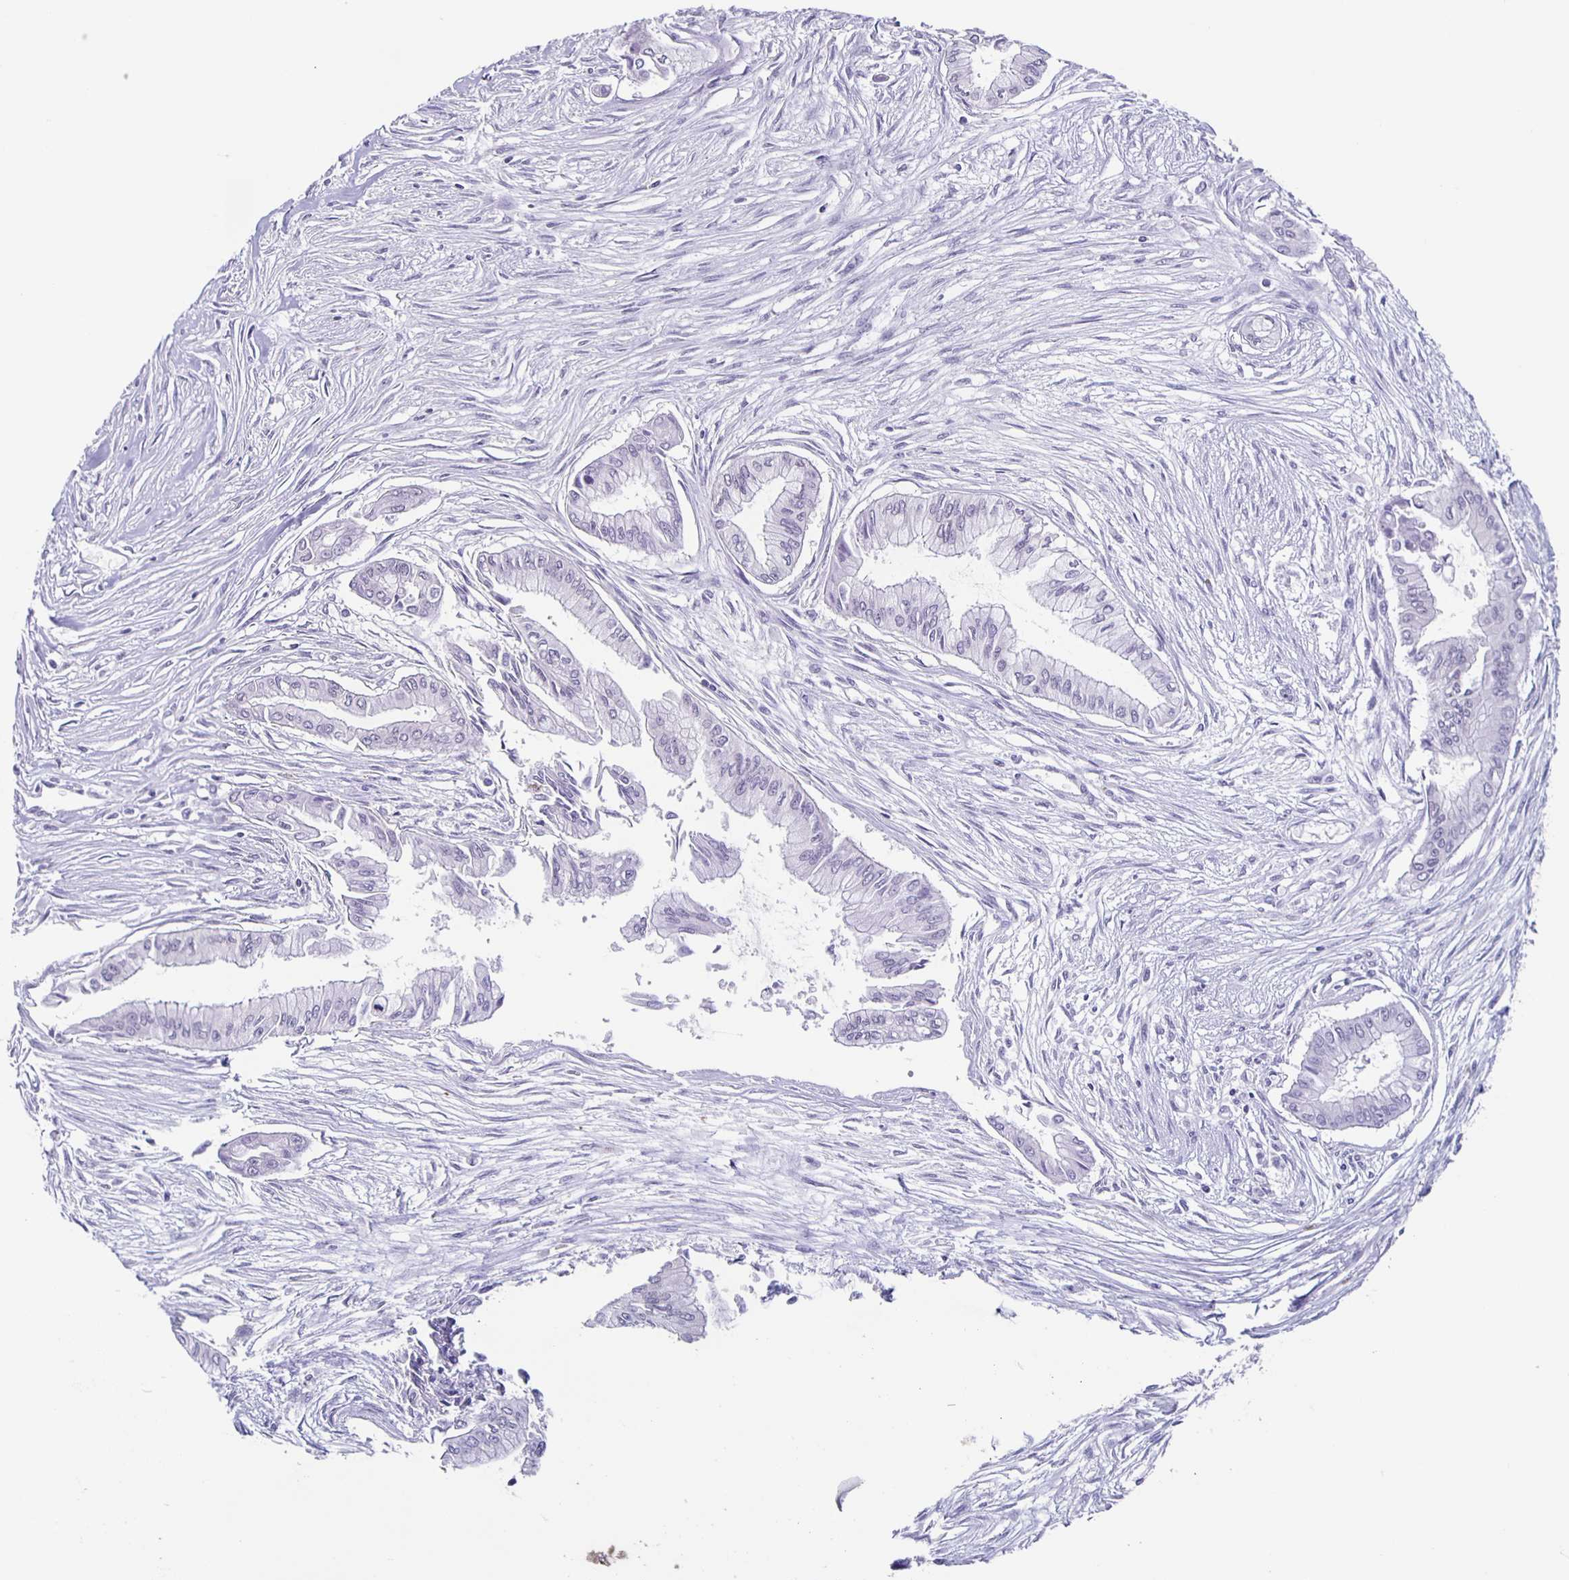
{"staining": {"intensity": "negative", "quantity": "none", "location": "none"}, "tissue": "pancreatic cancer", "cell_type": "Tumor cells", "image_type": "cancer", "snomed": [{"axis": "morphology", "description": "Adenocarcinoma, NOS"}, {"axis": "topography", "description": "Pancreas"}], "caption": "This is a photomicrograph of immunohistochemistry staining of pancreatic cancer (adenocarcinoma), which shows no expression in tumor cells.", "gene": "TPPP", "patient": {"sex": "female", "age": 68}}